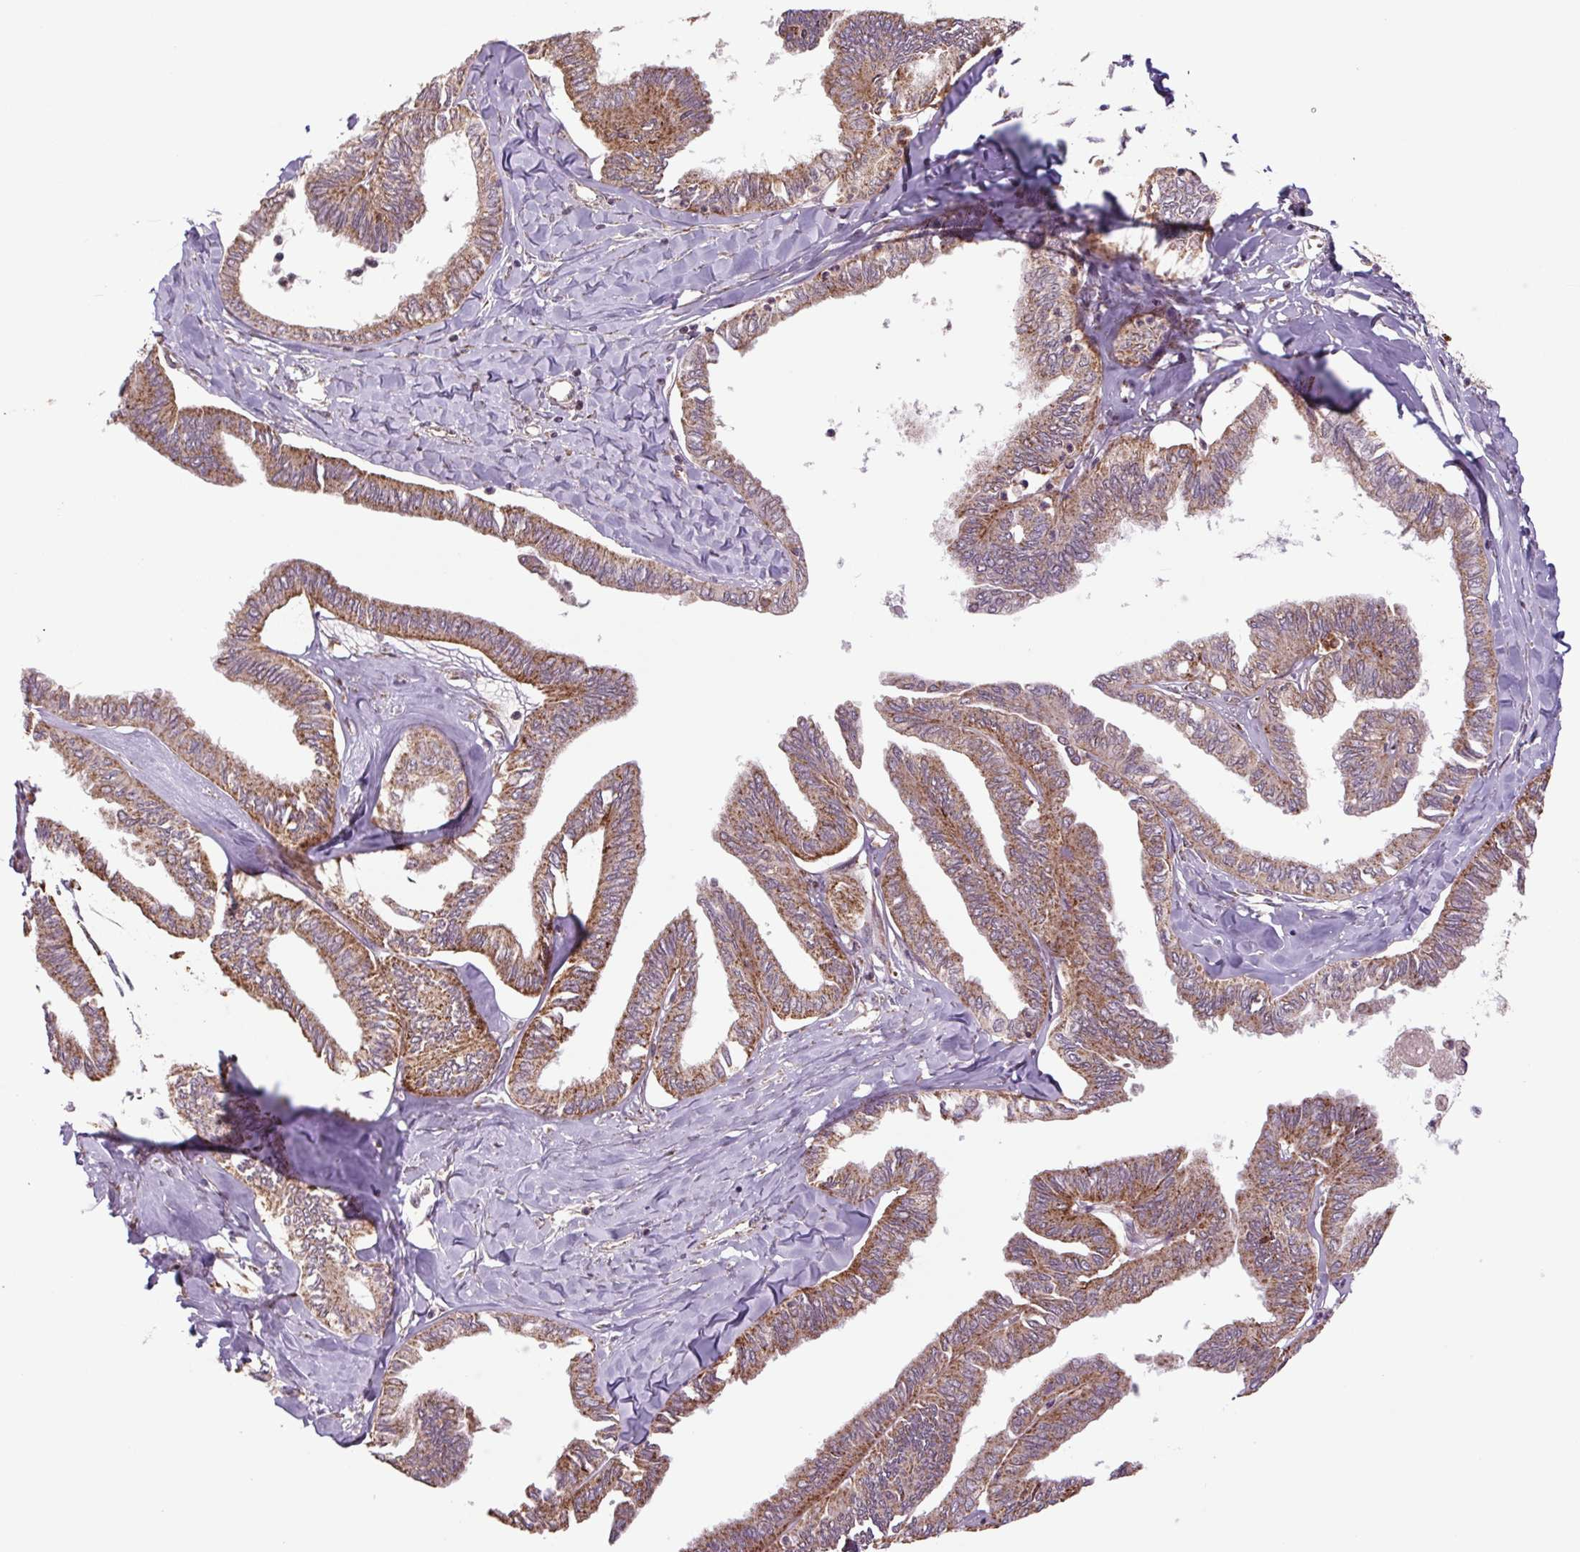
{"staining": {"intensity": "moderate", "quantity": ">75%", "location": "cytoplasmic/membranous"}, "tissue": "ovarian cancer", "cell_type": "Tumor cells", "image_type": "cancer", "snomed": [{"axis": "morphology", "description": "Carcinoma, endometroid"}, {"axis": "topography", "description": "Ovary"}], "caption": "Immunohistochemistry (IHC) histopathology image of neoplastic tissue: human ovarian cancer (endometroid carcinoma) stained using immunohistochemistry (IHC) reveals medium levels of moderate protein expression localized specifically in the cytoplasmic/membranous of tumor cells, appearing as a cytoplasmic/membranous brown color.", "gene": "TMEM160", "patient": {"sex": "female", "age": 70}}